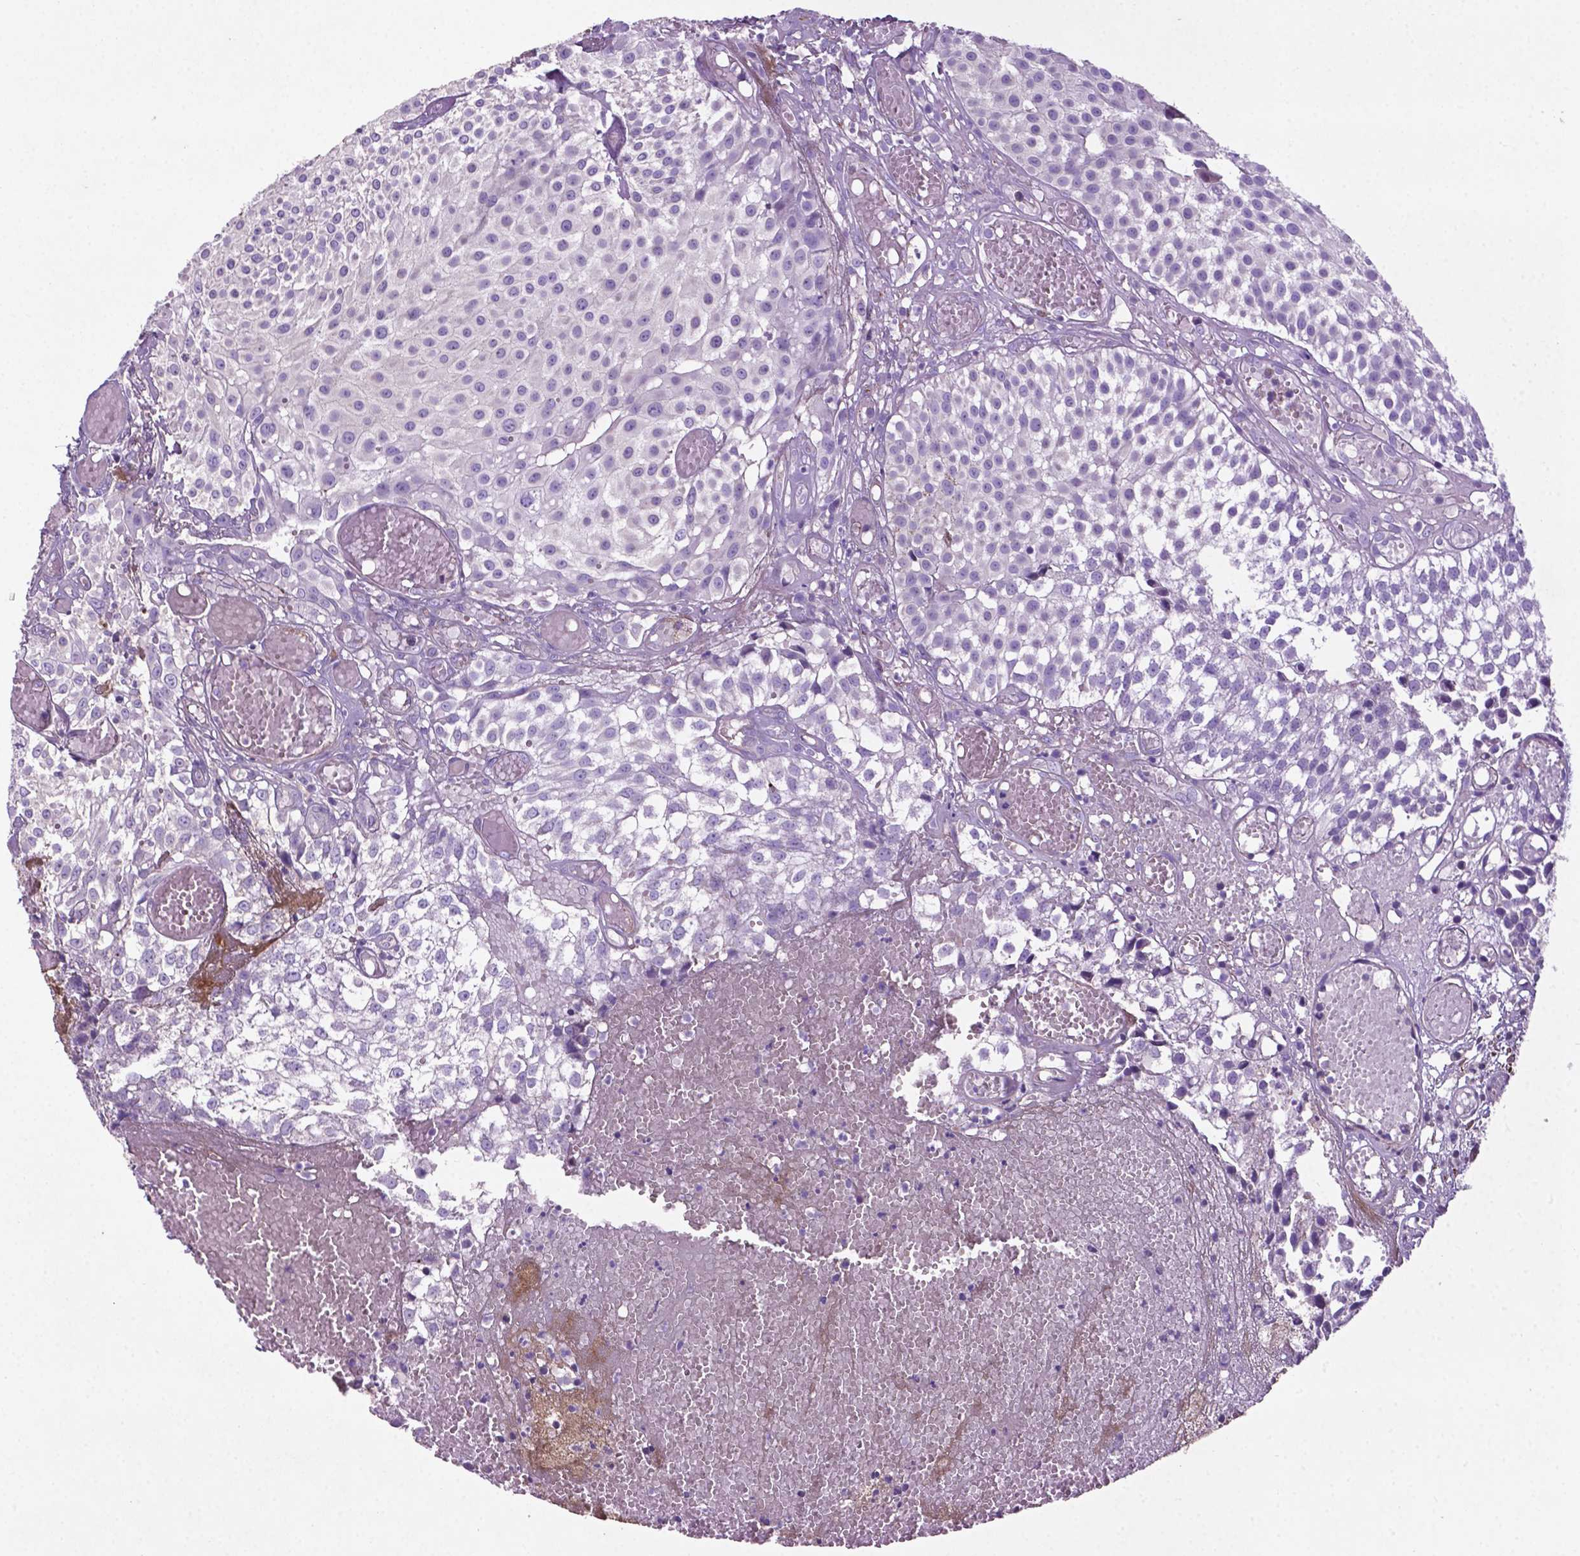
{"staining": {"intensity": "negative", "quantity": "none", "location": "none"}, "tissue": "urothelial cancer", "cell_type": "Tumor cells", "image_type": "cancer", "snomed": [{"axis": "morphology", "description": "Urothelial carcinoma, Low grade"}, {"axis": "topography", "description": "Urinary bladder"}], "caption": "Photomicrograph shows no protein staining in tumor cells of urothelial cancer tissue. (Stains: DAB IHC with hematoxylin counter stain, Microscopy: brightfield microscopy at high magnification).", "gene": "BMP4", "patient": {"sex": "male", "age": 79}}